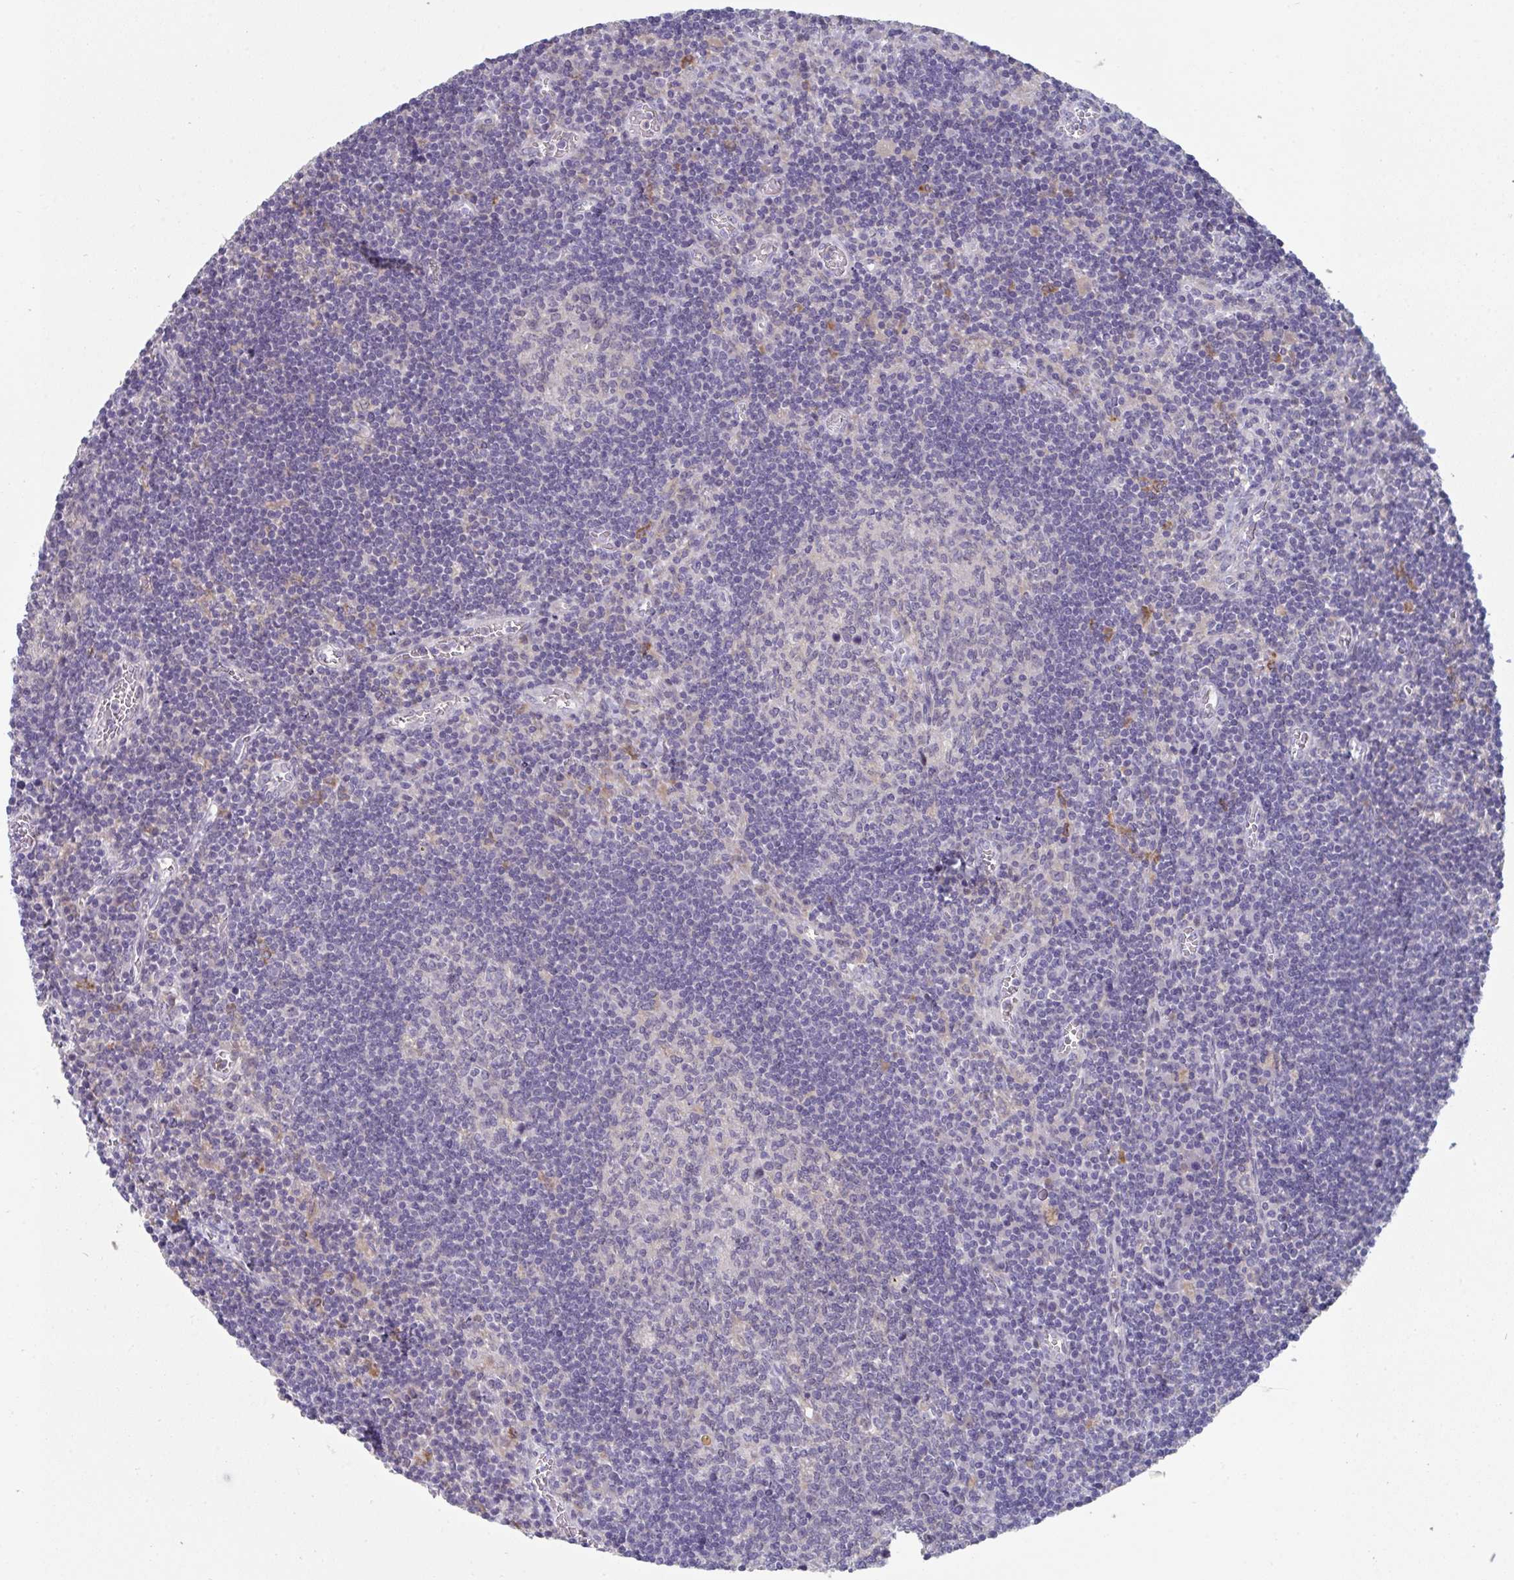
{"staining": {"intensity": "negative", "quantity": "none", "location": "none"}, "tissue": "lymph node", "cell_type": "Germinal center cells", "image_type": "normal", "snomed": [{"axis": "morphology", "description": "Normal tissue, NOS"}, {"axis": "topography", "description": "Lymph node"}], "caption": "High power microscopy photomicrograph of an immunohistochemistry micrograph of normal lymph node, revealing no significant positivity in germinal center cells.", "gene": "PTPRD", "patient": {"sex": "male", "age": 67}}